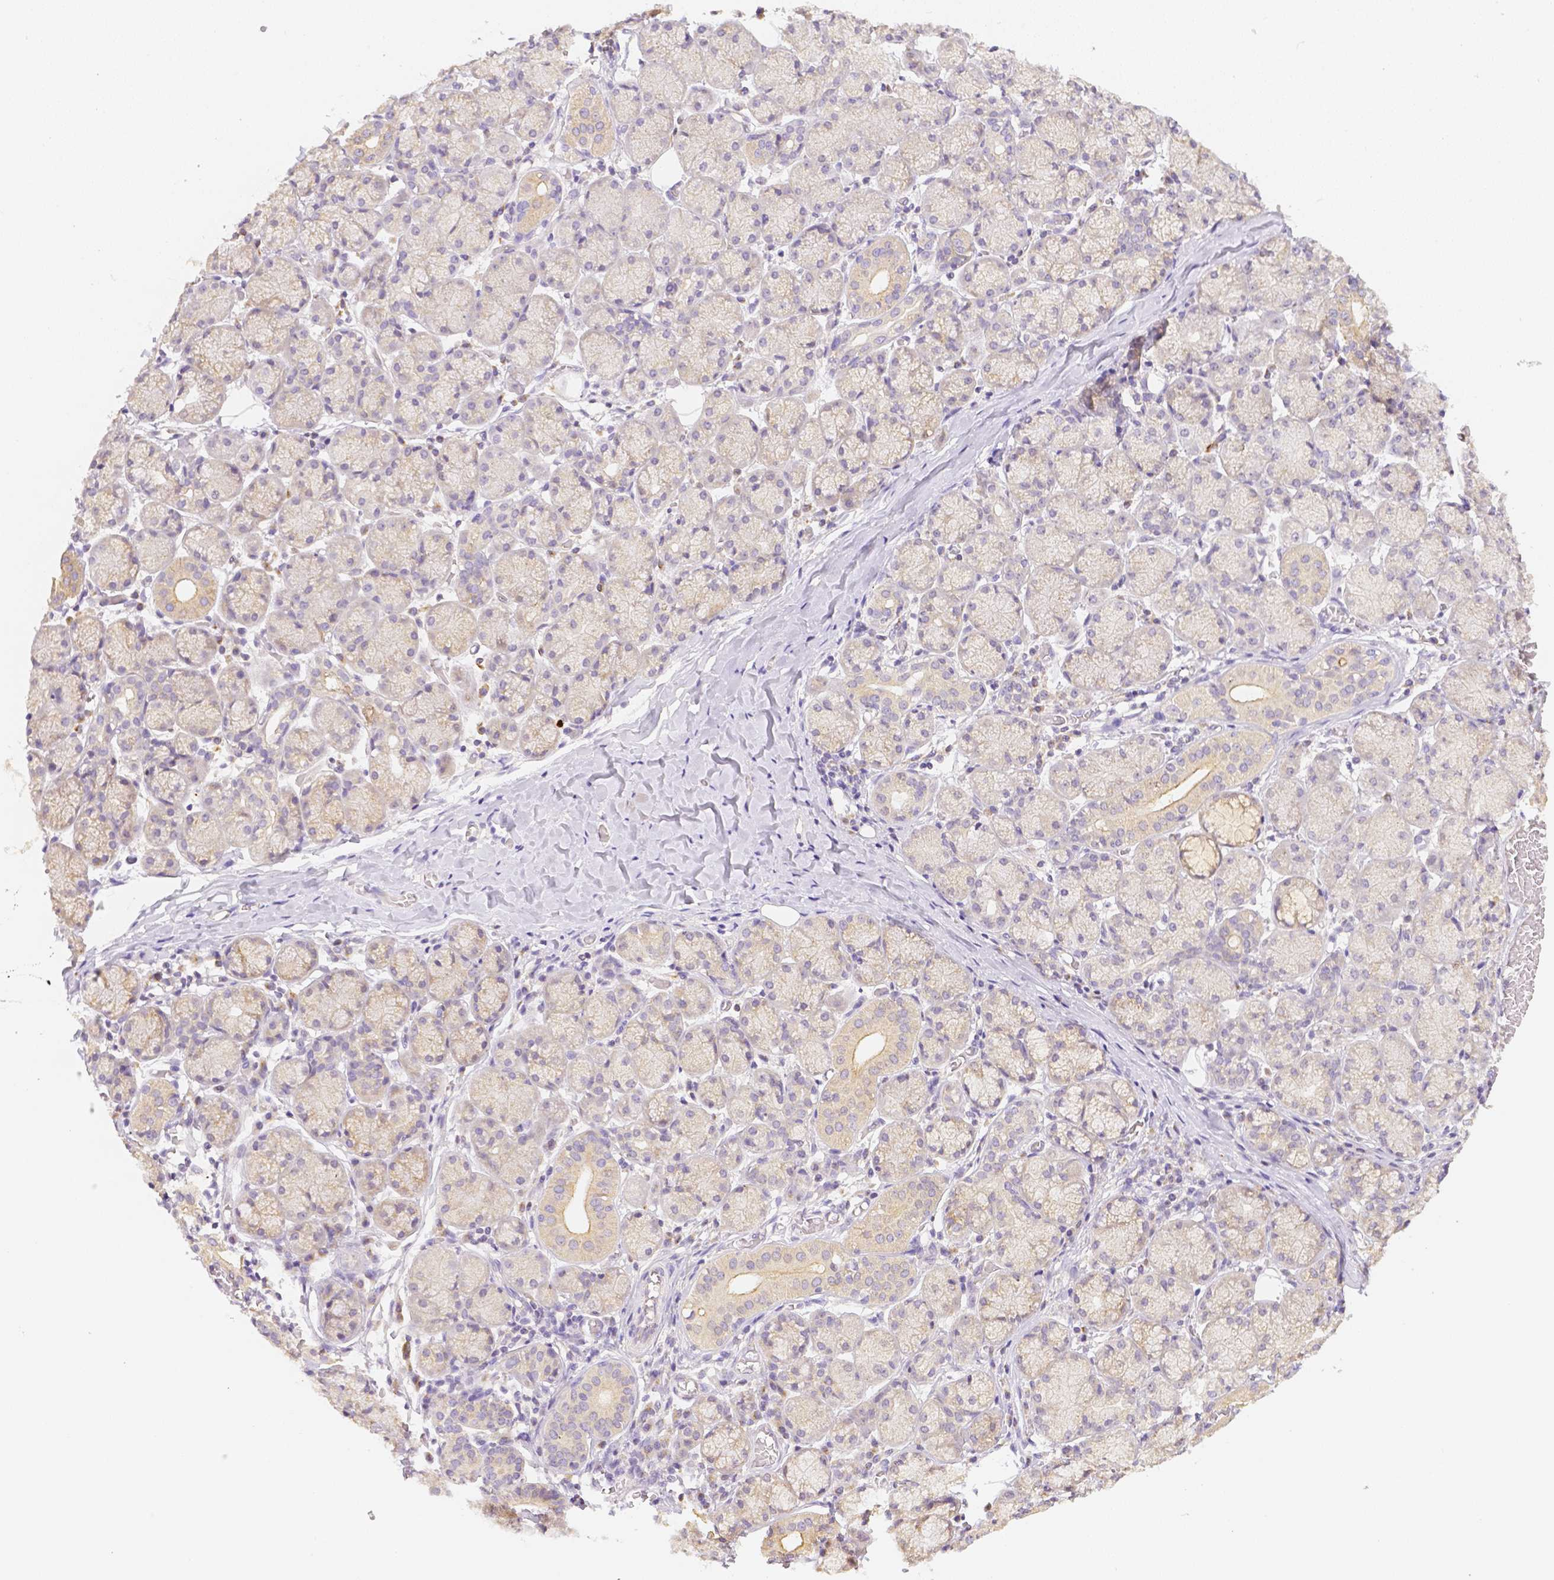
{"staining": {"intensity": "weak", "quantity": "25%-75%", "location": "cytoplasmic/membranous"}, "tissue": "salivary gland", "cell_type": "Glandular cells", "image_type": "normal", "snomed": [{"axis": "morphology", "description": "Normal tissue, NOS"}, {"axis": "topography", "description": "Salivary gland"}, {"axis": "topography", "description": "Peripheral nerve tissue"}], "caption": "Immunohistochemical staining of normal human salivary gland exhibits weak cytoplasmic/membranous protein staining in approximately 25%-75% of glandular cells. (DAB (3,3'-diaminobenzidine) = brown stain, brightfield microscopy at high magnification).", "gene": "C10orf67", "patient": {"sex": "female", "age": 24}}